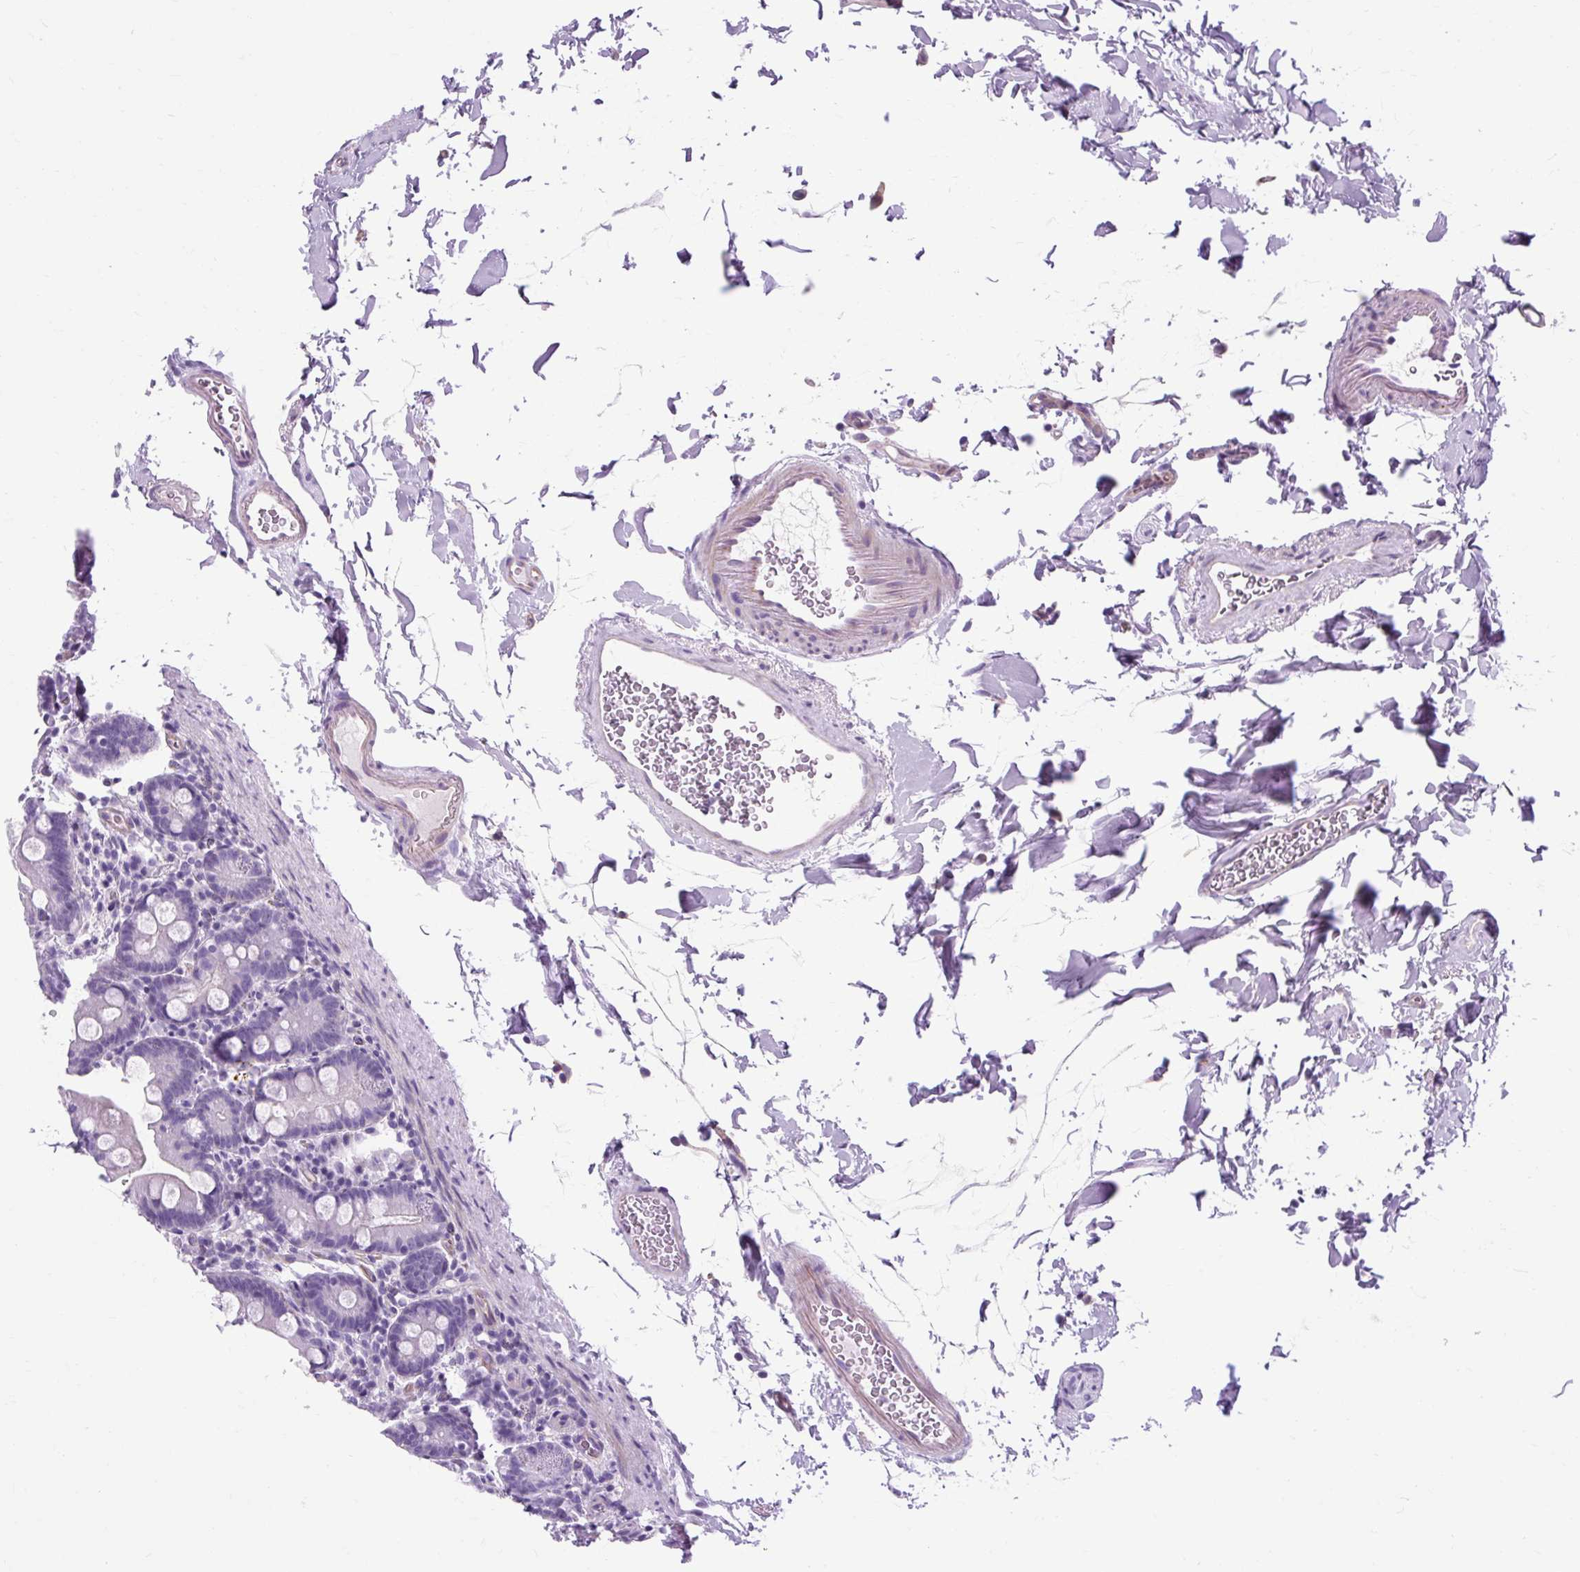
{"staining": {"intensity": "negative", "quantity": "none", "location": "none"}, "tissue": "small intestine", "cell_type": "Glandular cells", "image_type": "normal", "snomed": [{"axis": "morphology", "description": "Normal tissue, NOS"}, {"axis": "topography", "description": "Small intestine"}], "caption": "The photomicrograph shows no staining of glandular cells in unremarkable small intestine. Brightfield microscopy of immunohistochemistry (IHC) stained with DAB (3,3'-diaminobenzidine) (brown) and hematoxylin (blue), captured at high magnification.", "gene": "OOEP", "patient": {"sex": "female", "age": 68}}